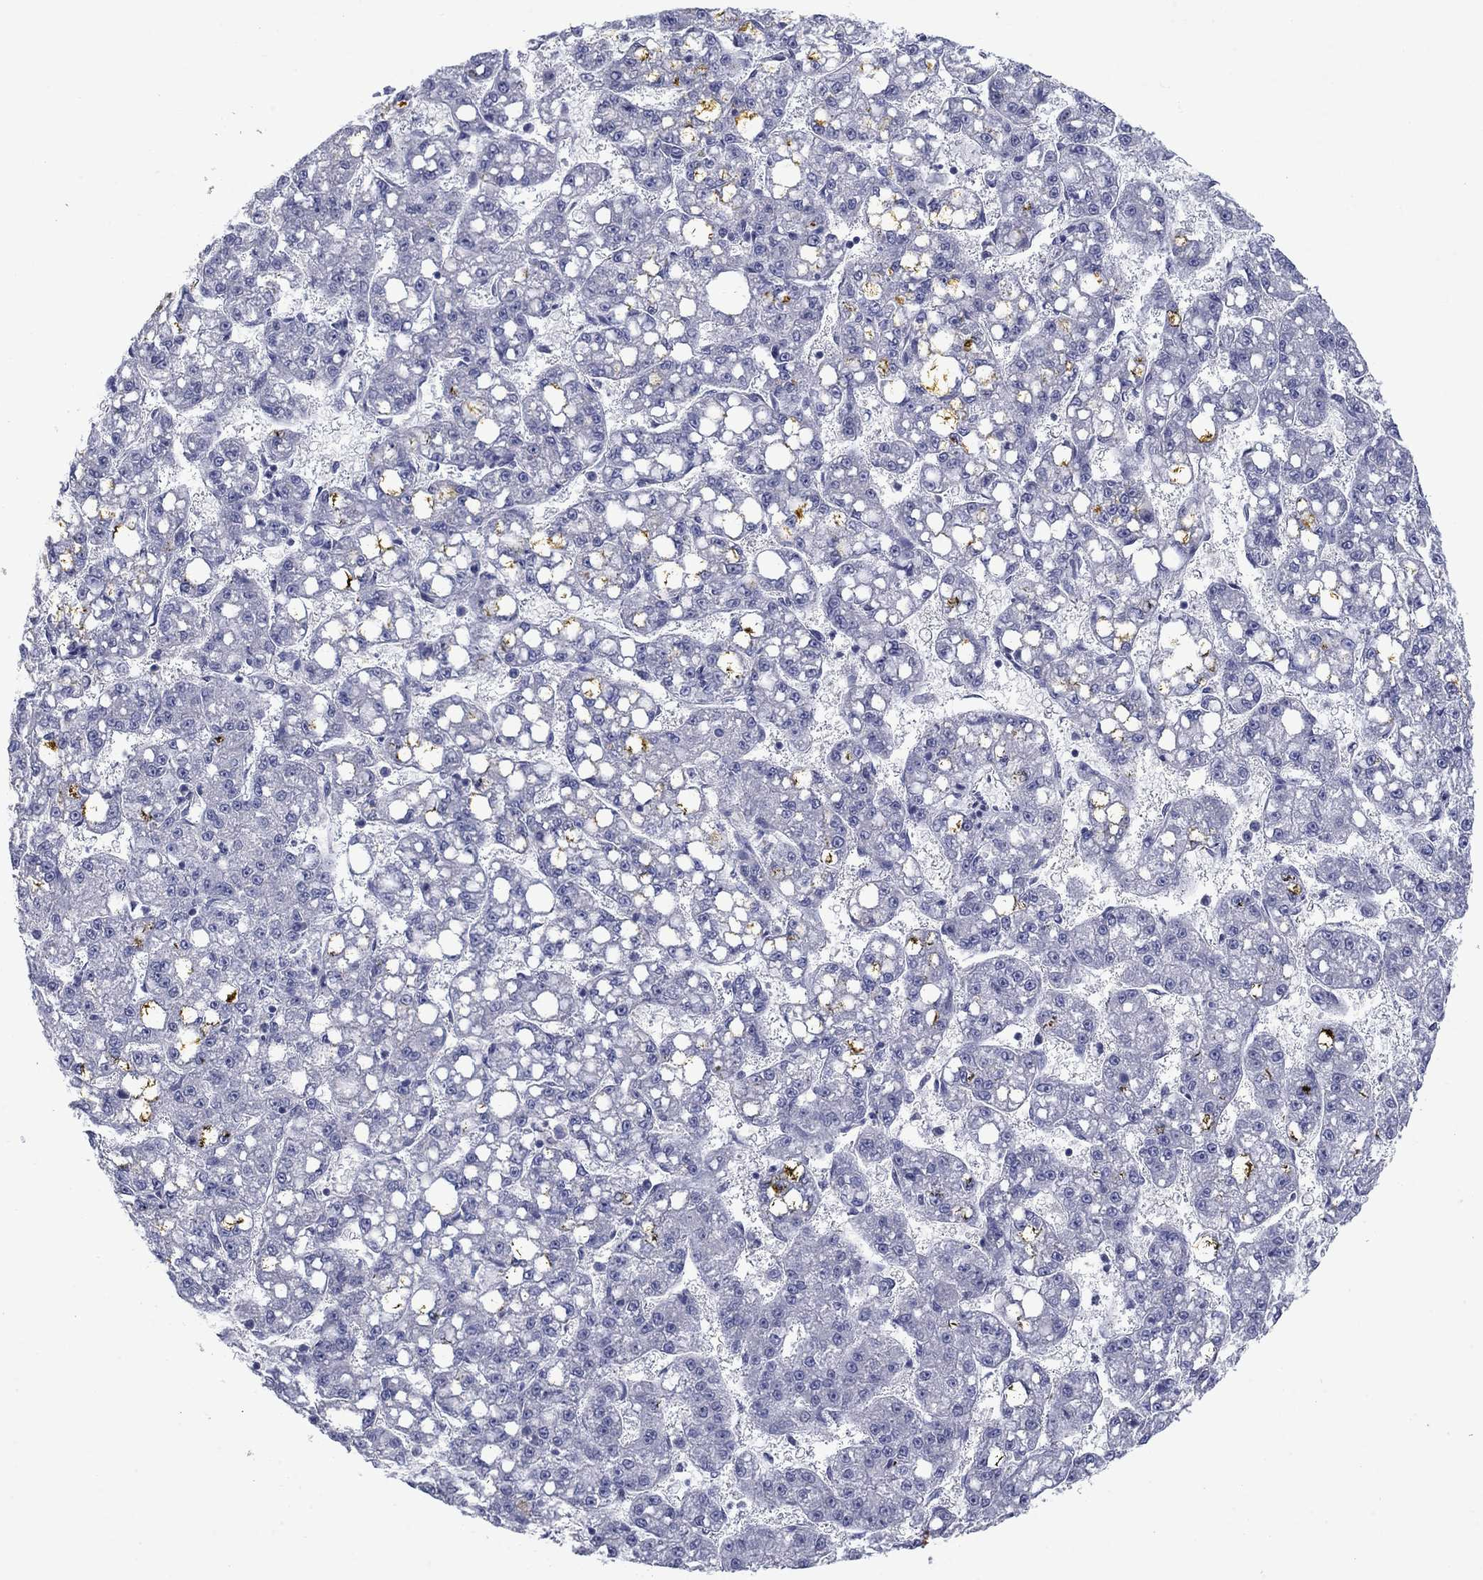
{"staining": {"intensity": "negative", "quantity": "none", "location": "none"}, "tissue": "liver cancer", "cell_type": "Tumor cells", "image_type": "cancer", "snomed": [{"axis": "morphology", "description": "Carcinoma, Hepatocellular, NOS"}, {"axis": "topography", "description": "Liver"}], "caption": "Immunohistochemistry (IHC) histopathology image of neoplastic tissue: liver cancer (hepatocellular carcinoma) stained with DAB (3,3'-diaminobenzidine) shows no significant protein expression in tumor cells.", "gene": "FXR1", "patient": {"sex": "female", "age": 65}}